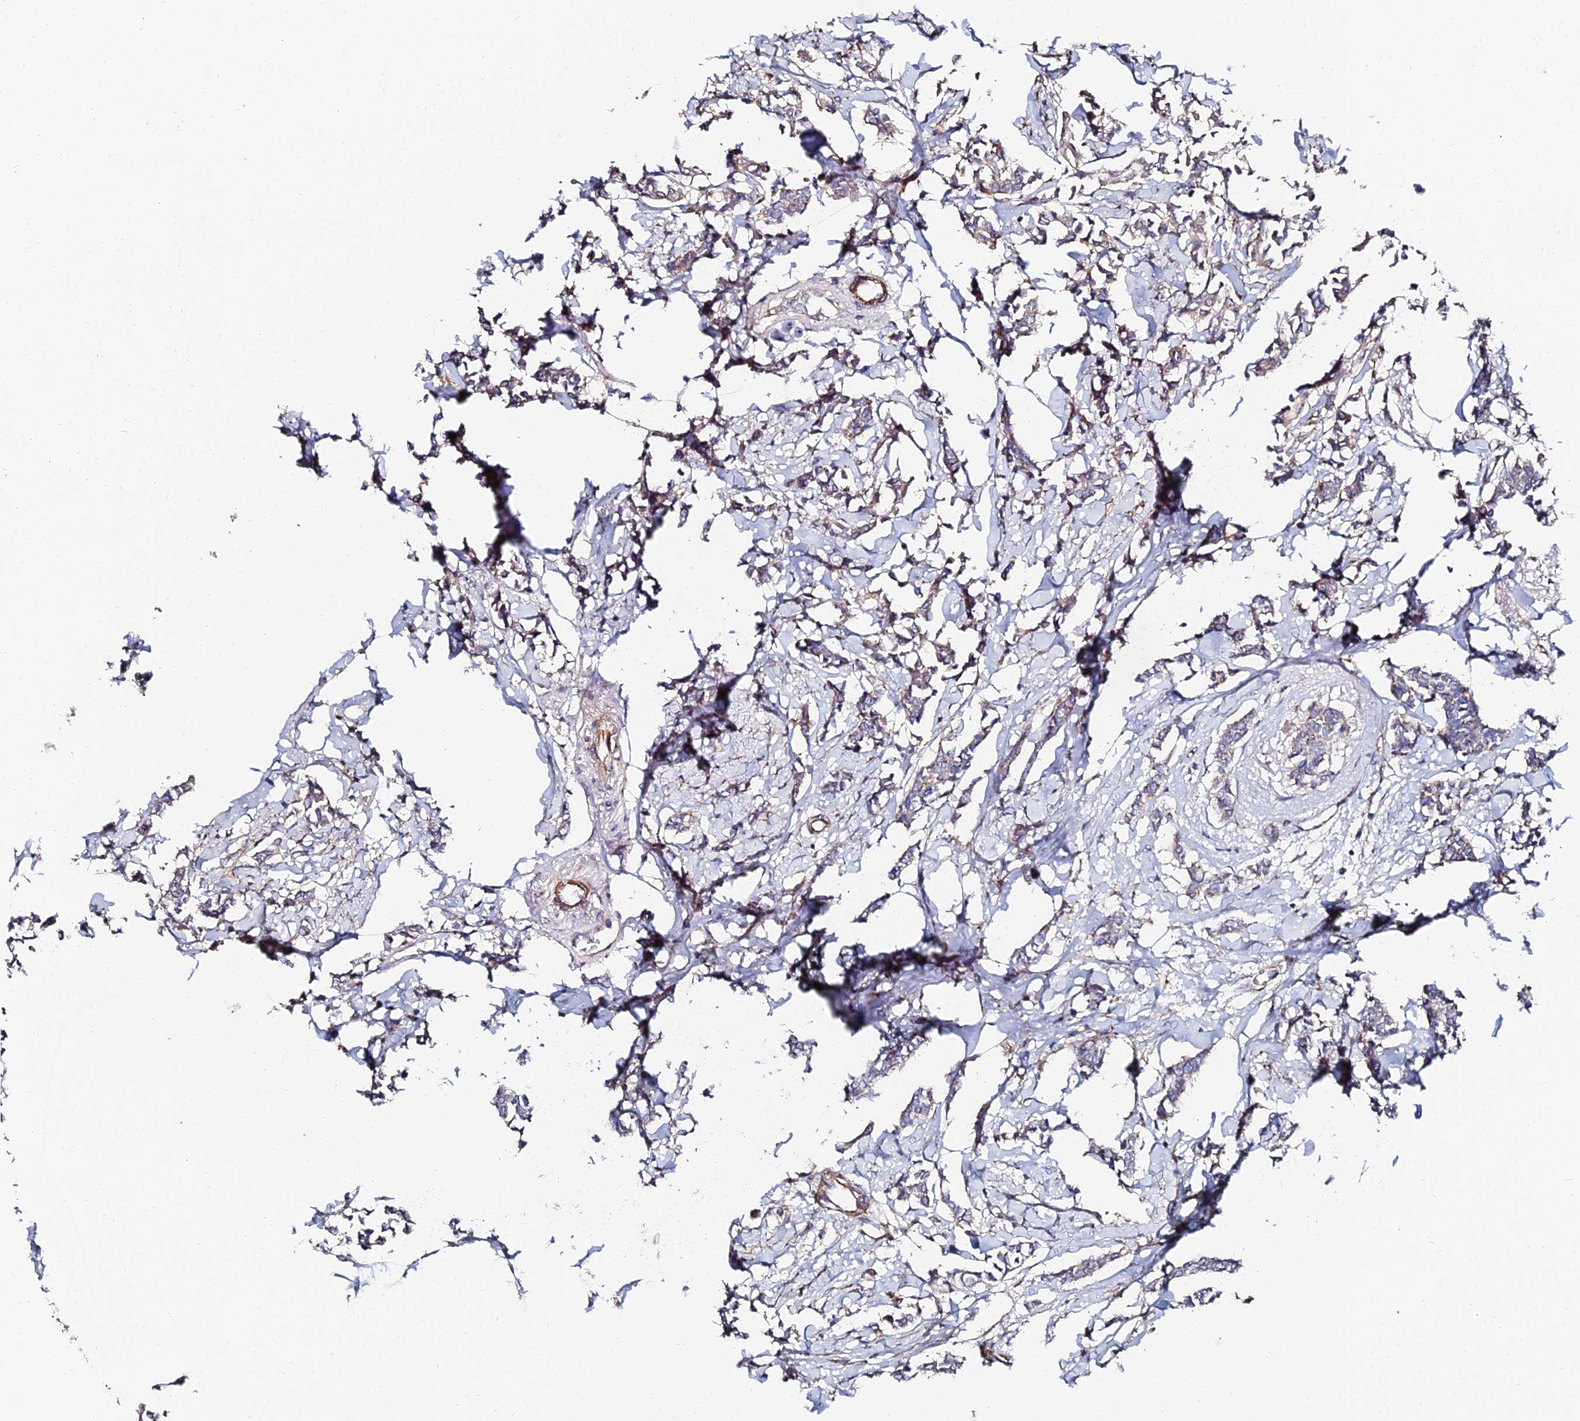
{"staining": {"intensity": "weak", "quantity": ">75%", "location": "cytoplasmic/membranous"}, "tissue": "breast cancer", "cell_type": "Tumor cells", "image_type": "cancer", "snomed": [{"axis": "morphology", "description": "Duct carcinoma"}, {"axis": "topography", "description": "Breast"}], "caption": "High-magnification brightfield microscopy of breast cancer (intraductal carcinoma) stained with DAB (3,3'-diaminobenzidine) (brown) and counterstained with hematoxylin (blue). tumor cells exhibit weak cytoplasmic/membranous positivity is seen in about>75% of cells.", "gene": "BORCS8", "patient": {"sex": "female", "age": 41}}